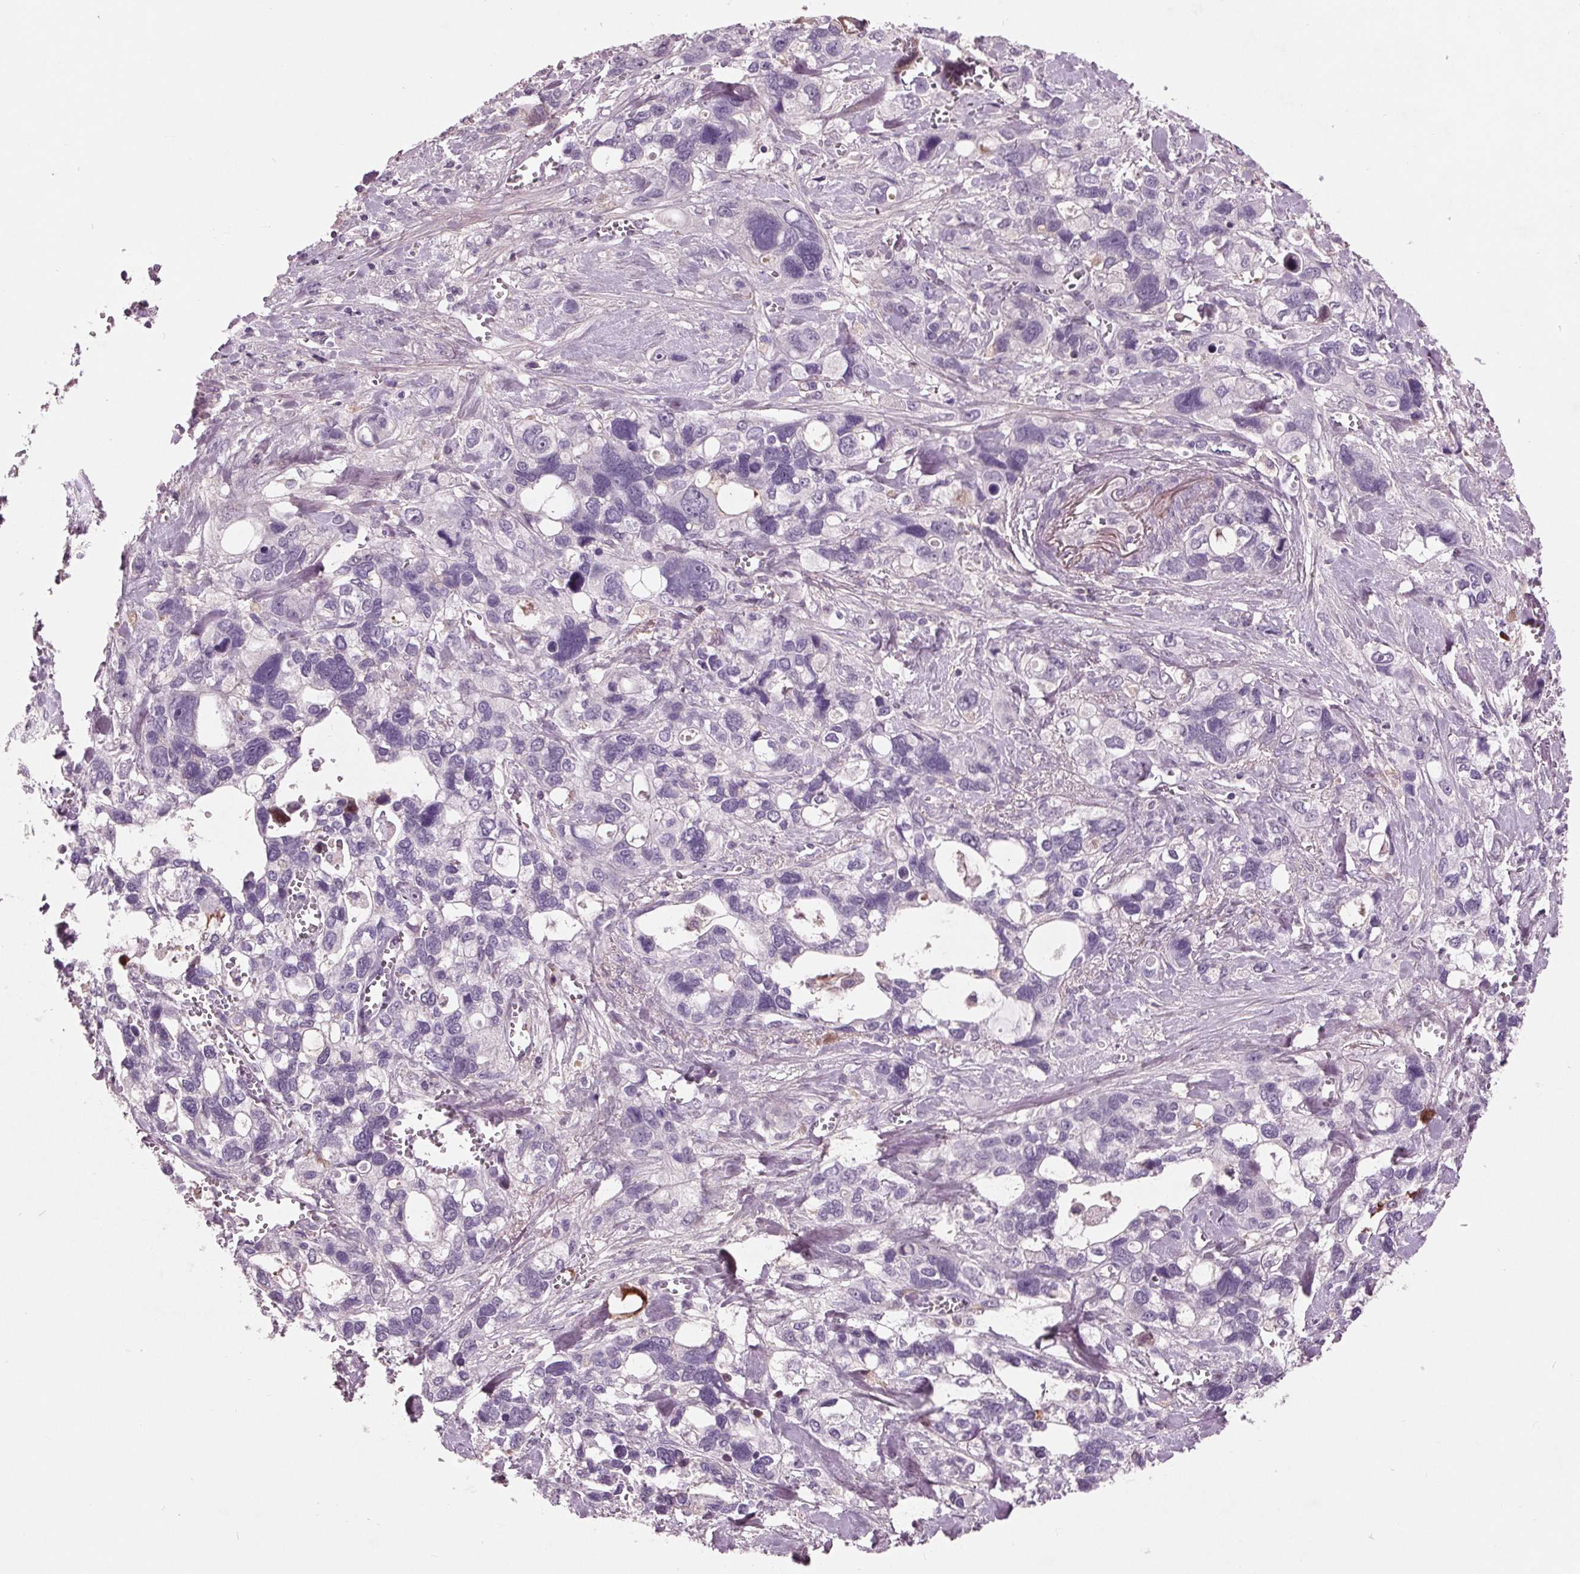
{"staining": {"intensity": "negative", "quantity": "none", "location": "none"}, "tissue": "stomach cancer", "cell_type": "Tumor cells", "image_type": "cancer", "snomed": [{"axis": "morphology", "description": "Adenocarcinoma, NOS"}, {"axis": "topography", "description": "Stomach, upper"}], "caption": "Image shows no protein positivity in tumor cells of adenocarcinoma (stomach) tissue.", "gene": "C6", "patient": {"sex": "female", "age": 81}}